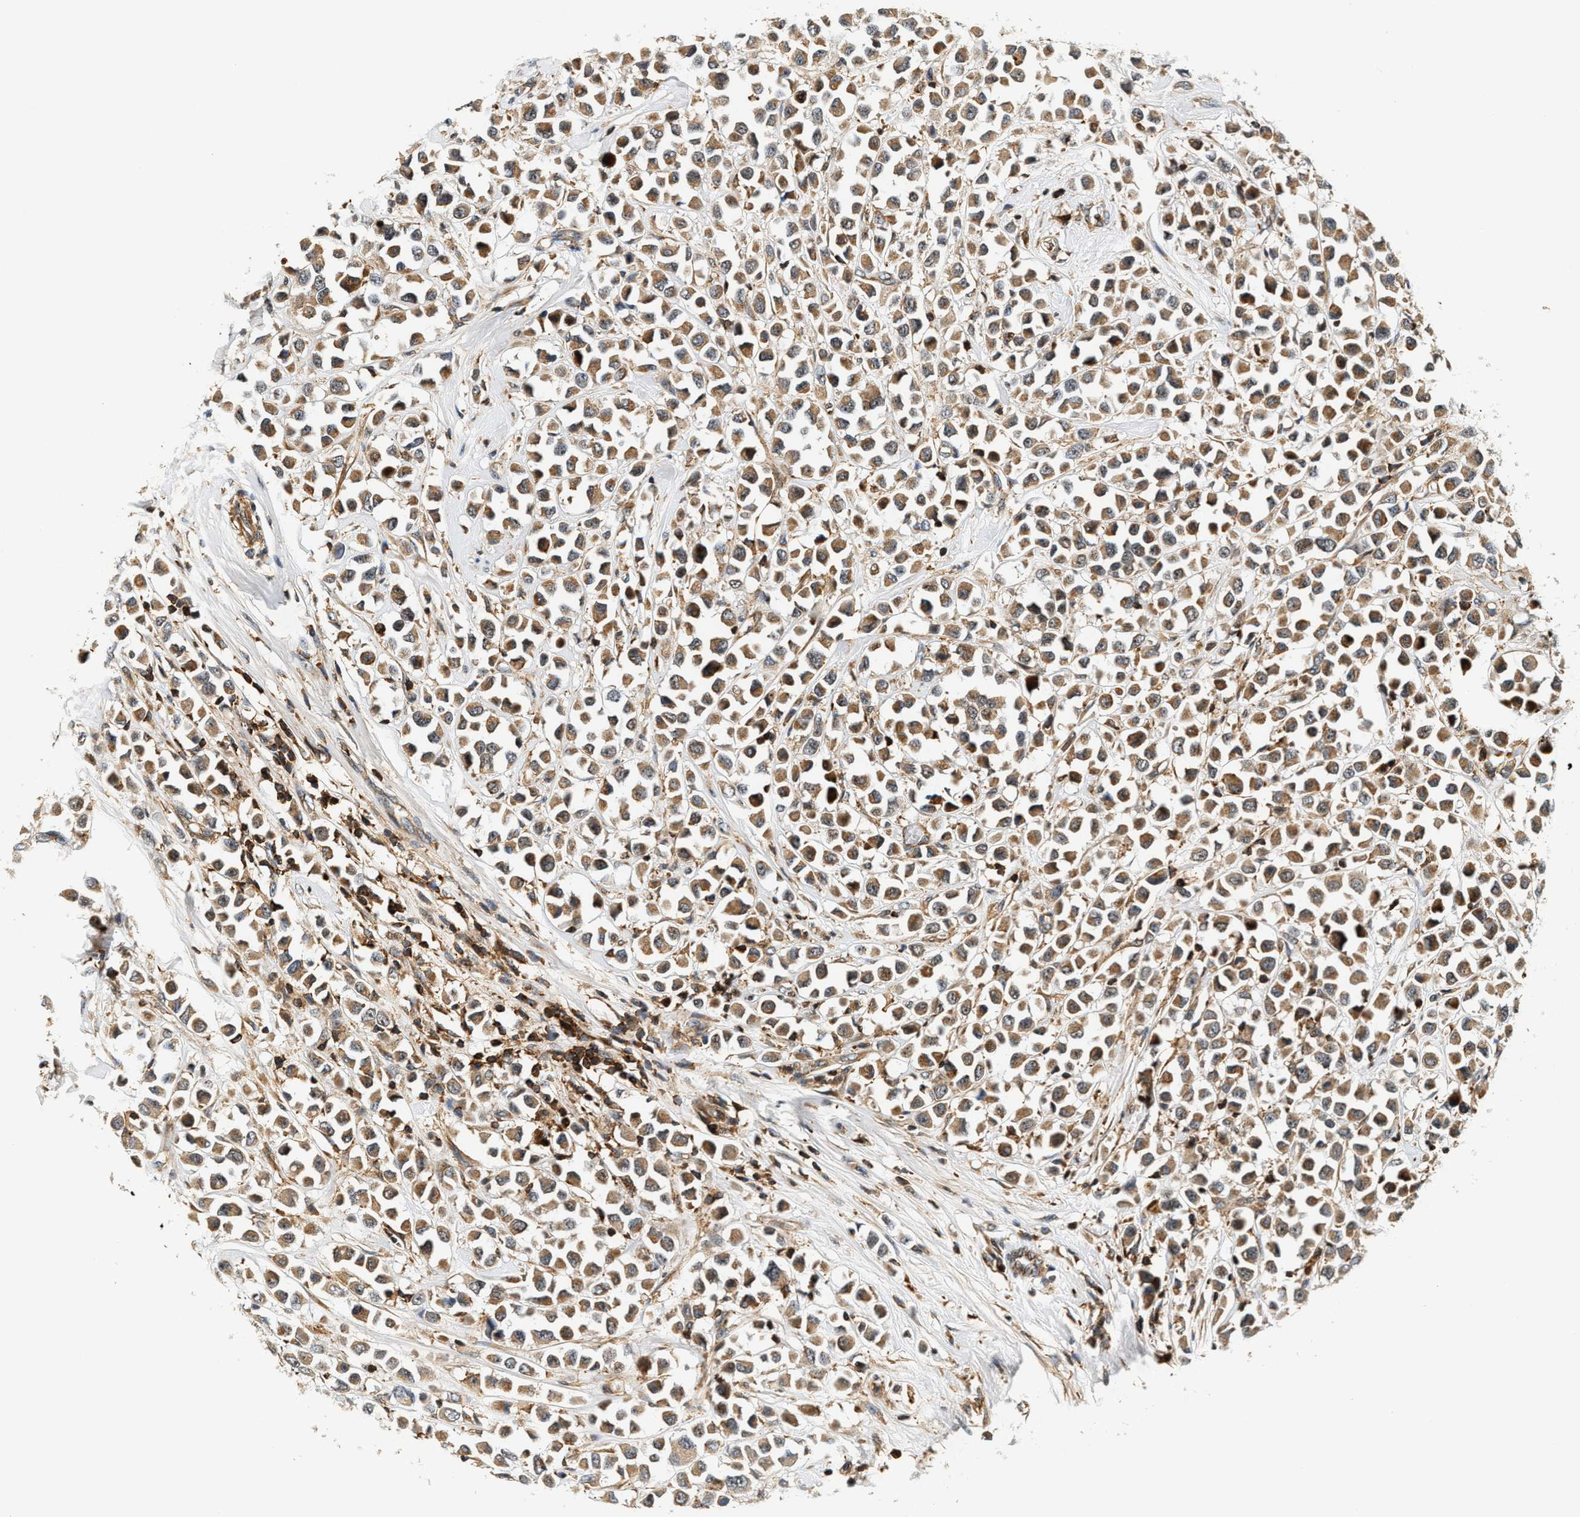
{"staining": {"intensity": "moderate", "quantity": ">75%", "location": "cytoplasmic/membranous"}, "tissue": "breast cancer", "cell_type": "Tumor cells", "image_type": "cancer", "snomed": [{"axis": "morphology", "description": "Duct carcinoma"}, {"axis": "topography", "description": "Breast"}], "caption": "Immunohistochemical staining of breast cancer shows medium levels of moderate cytoplasmic/membranous expression in approximately >75% of tumor cells.", "gene": "SAMD9", "patient": {"sex": "female", "age": 61}}